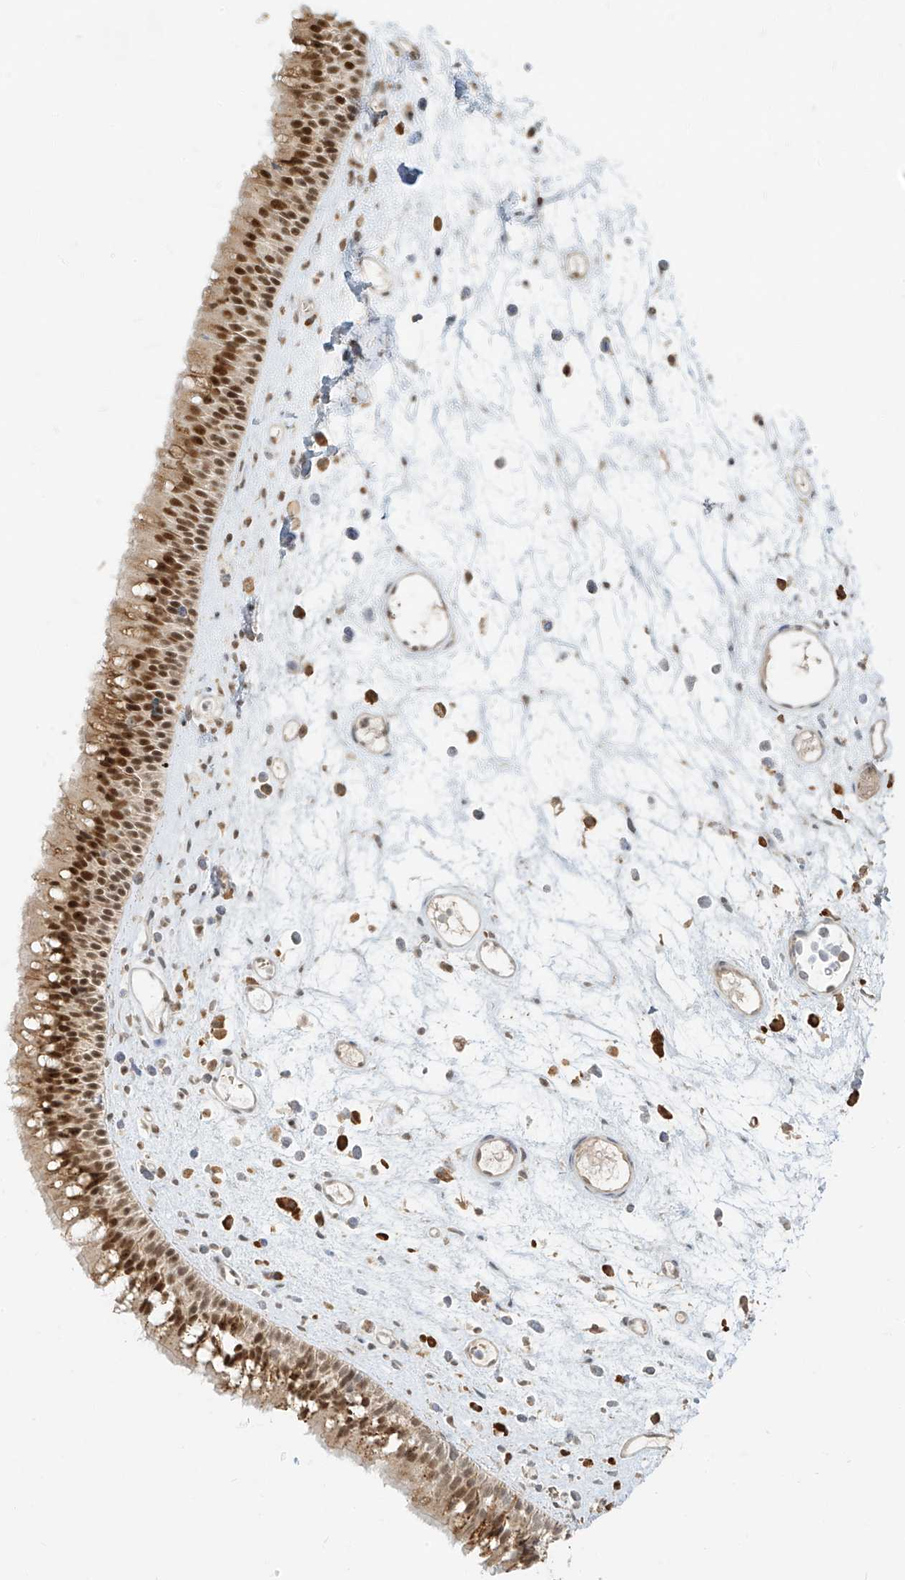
{"staining": {"intensity": "strong", "quantity": ">75%", "location": "nuclear"}, "tissue": "nasopharynx", "cell_type": "Respiratory epithelial cells", "image_type": "normal", "snomed": [{"axis": "morphology", "description": "Normal tissue, NOS"}, {"axis": "morphology", "description": "Inflammation, NOS"}, {"axis": "morphology", "description": "Malignant melanoma, Metastatic site"}, {"axis": "topography", "description": "Nasopharynx"}], "caption": "Immunohistochemistry micrograph of normal nasopharynx: nasopharynx stained using immunohistochemistry shows high levels of strong protein expression localized specifically in the nuclear of respiratory epithelial cells, appearing as a nuclear brown color.", "gene": "ZMYM2", "patient": {"sex": "male", "age": 70}}